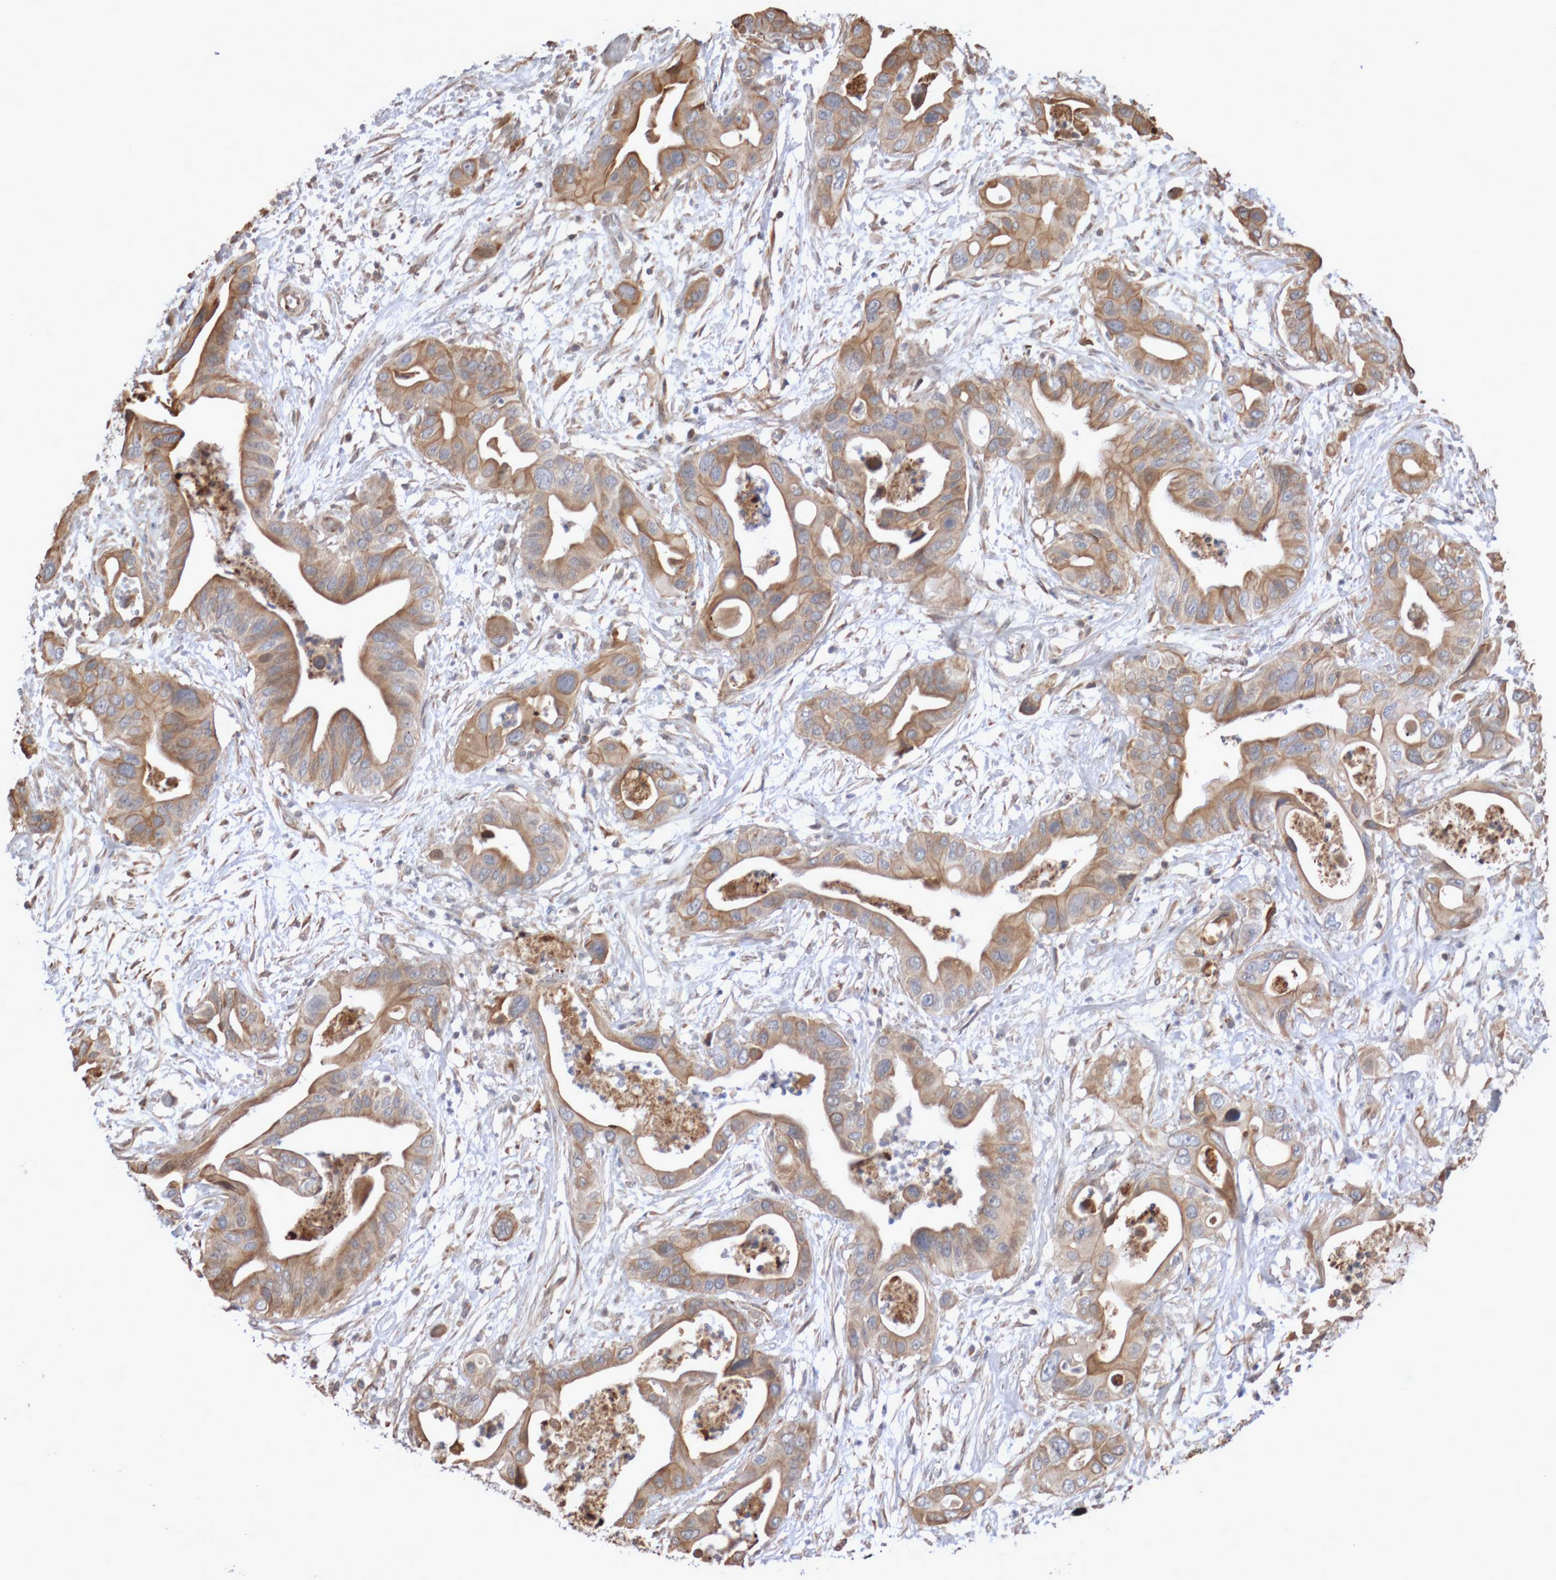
{"staining": {"intensity": "moderate", "quantity": ">75%", "location": "cytoplasmic/membranous"}, "tissue": "pancreatic cancer", "cell_type": "Tumor cells", "image_type": "cancer", "snomed": [{"axis": "morphology", "description": "Adenocarcinoma, NOS"}, {"axis": "topography", "description": "Pancreas"}], "caption": "Immunohistochemistry (DAB (3,3'-diaminobenzidine)) staining of human adenocarcinoma (pancreatic) displays moderate cytoplasmic/membranous protein expression in approximately >75% of tumor cells. The staining was performed using DAB (3,3'-diaminobenzidine) to visualize the protein expression in brown, while the nuclei were stained in blue with hematoxylin (Magnification: 20x).", "gene": "DPH7", "patient": {"sex": "male", "age": 66}}